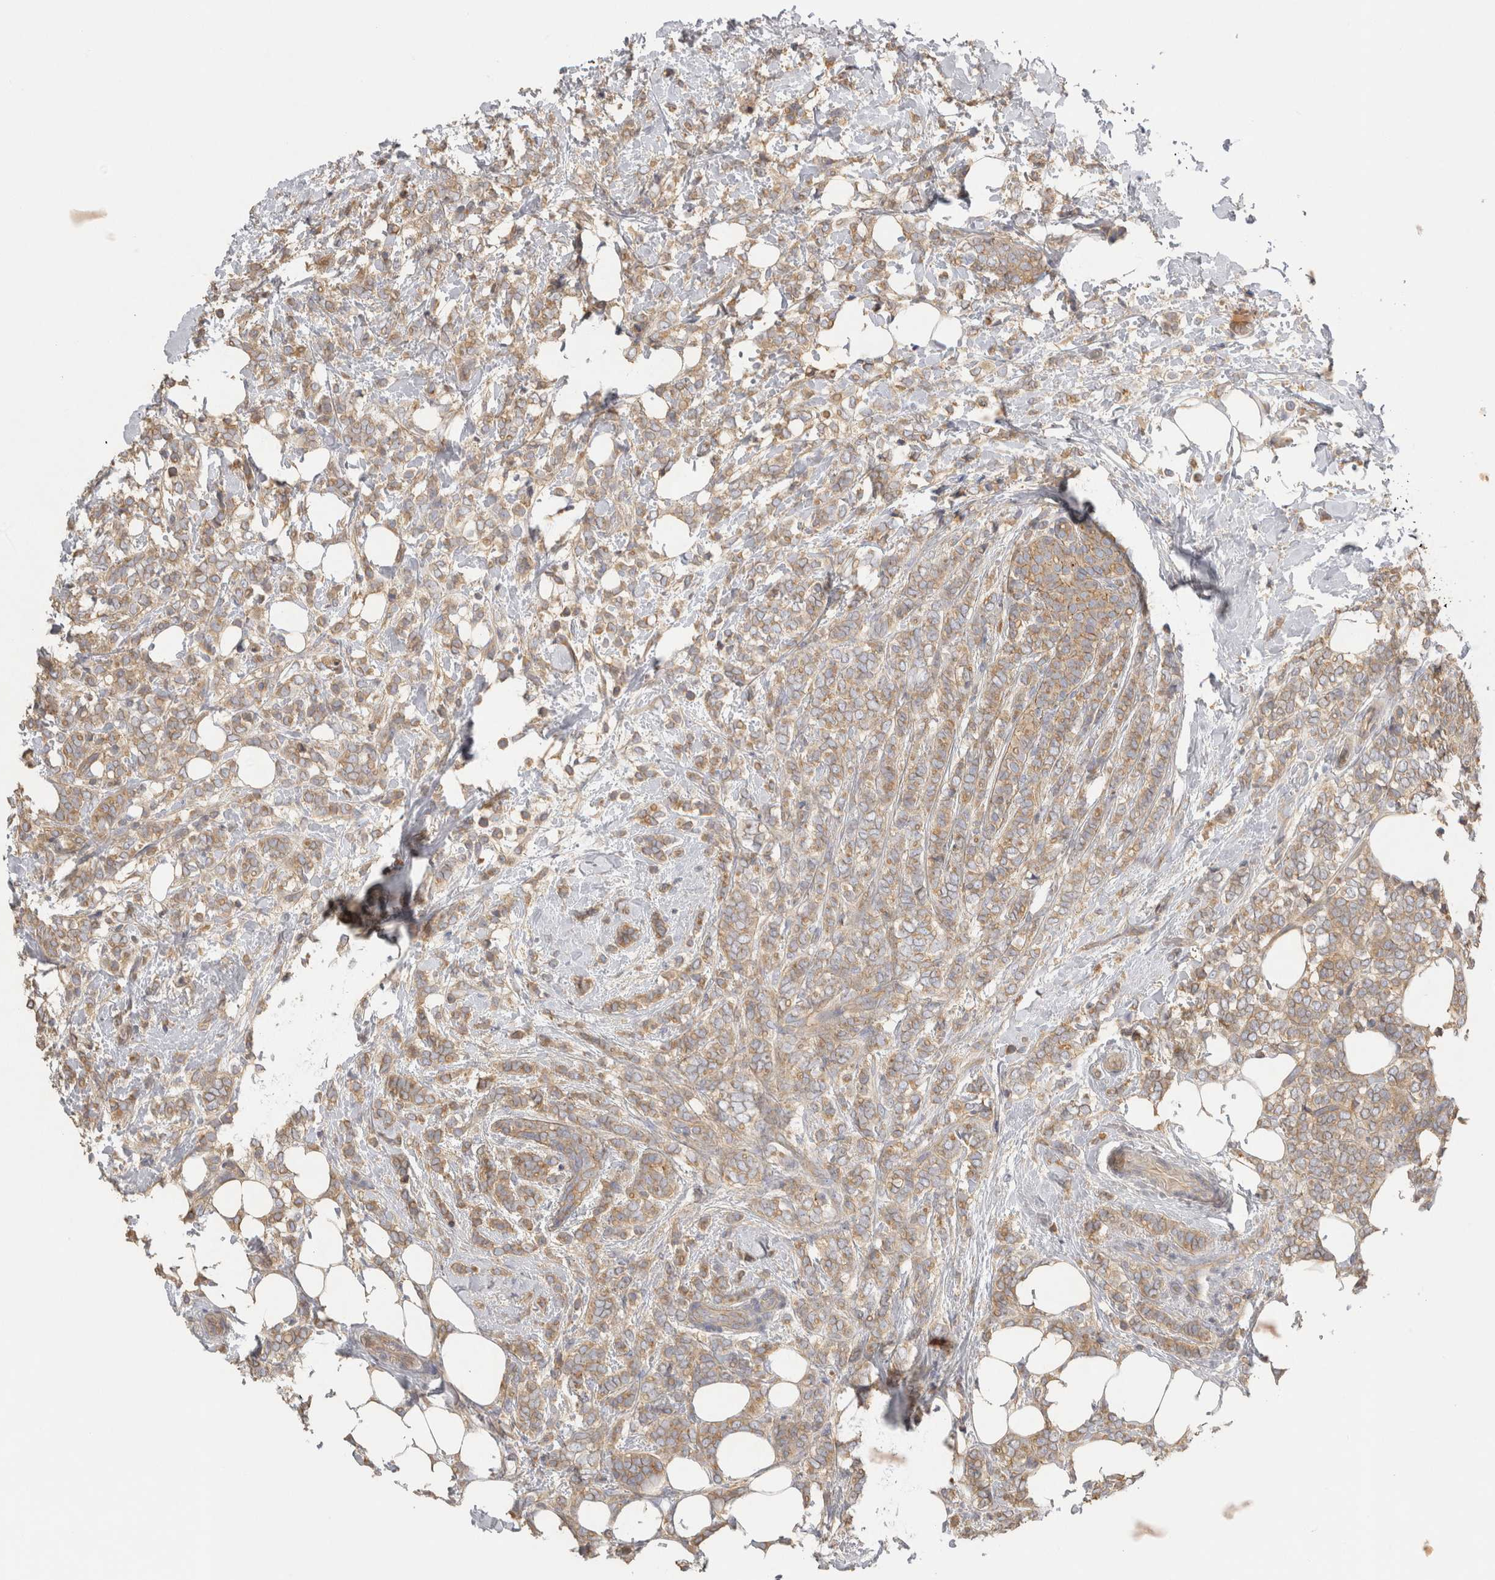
{"staining": {"intensity": "moderate", "quantity": ">75%", "location": "cytoplasmic/membranous"}, "tissue": "breast cancer", "cell_type": "Tumor cells", "image_type": "cancer", "snomed": [{"axis": "morphology", "description": "Lobular carcinoma"}, {"axis": "topography", "description": "Breast"}], "caption": "A brown stain labels moderate cytoplasmic/membranous positivity of a protein in human breast cancer (lobular carcinoma) tumor cells.", "gene": "CHMP6", "patient": {"sex": "female", "age": 50}}